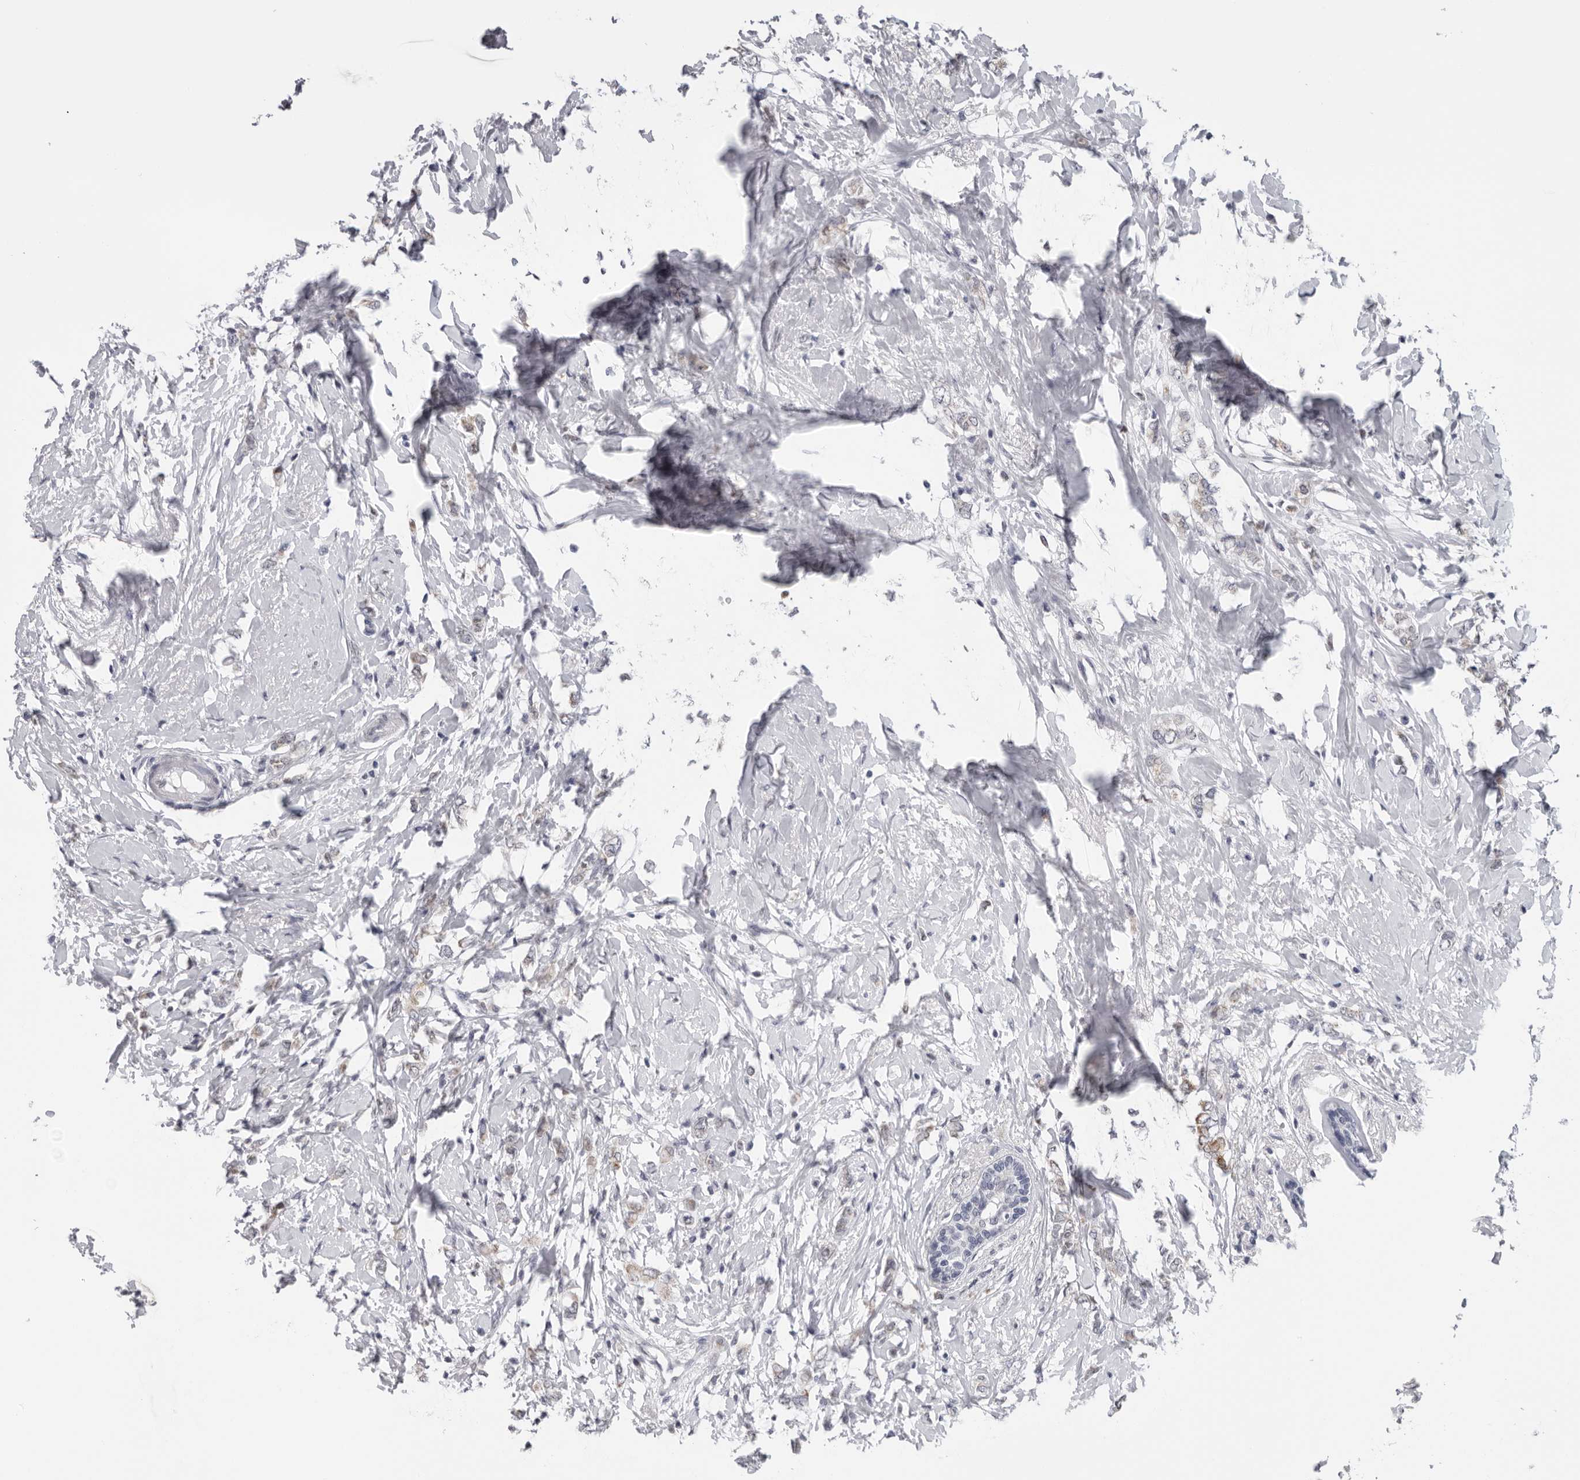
{"staining": {"intensity": "negative", "quantity": "none", "location": "none"}, "tissue": "breast cancer", "cell_type": "Tumor cells", "image_type": "cancer", "snomed": [{"axis": "morphology", "description": "Normal tissue, NOS"}, {"axis": "morphology", "description": "Lobular carcinoma"}, {"axis": "topography", "description": "Breast"}], "caption": "There is no significant staining in tumor cells of breast lobular carcinoma.", "gene": "CPT2", "patient": {"sex": "female", "age": 47}}